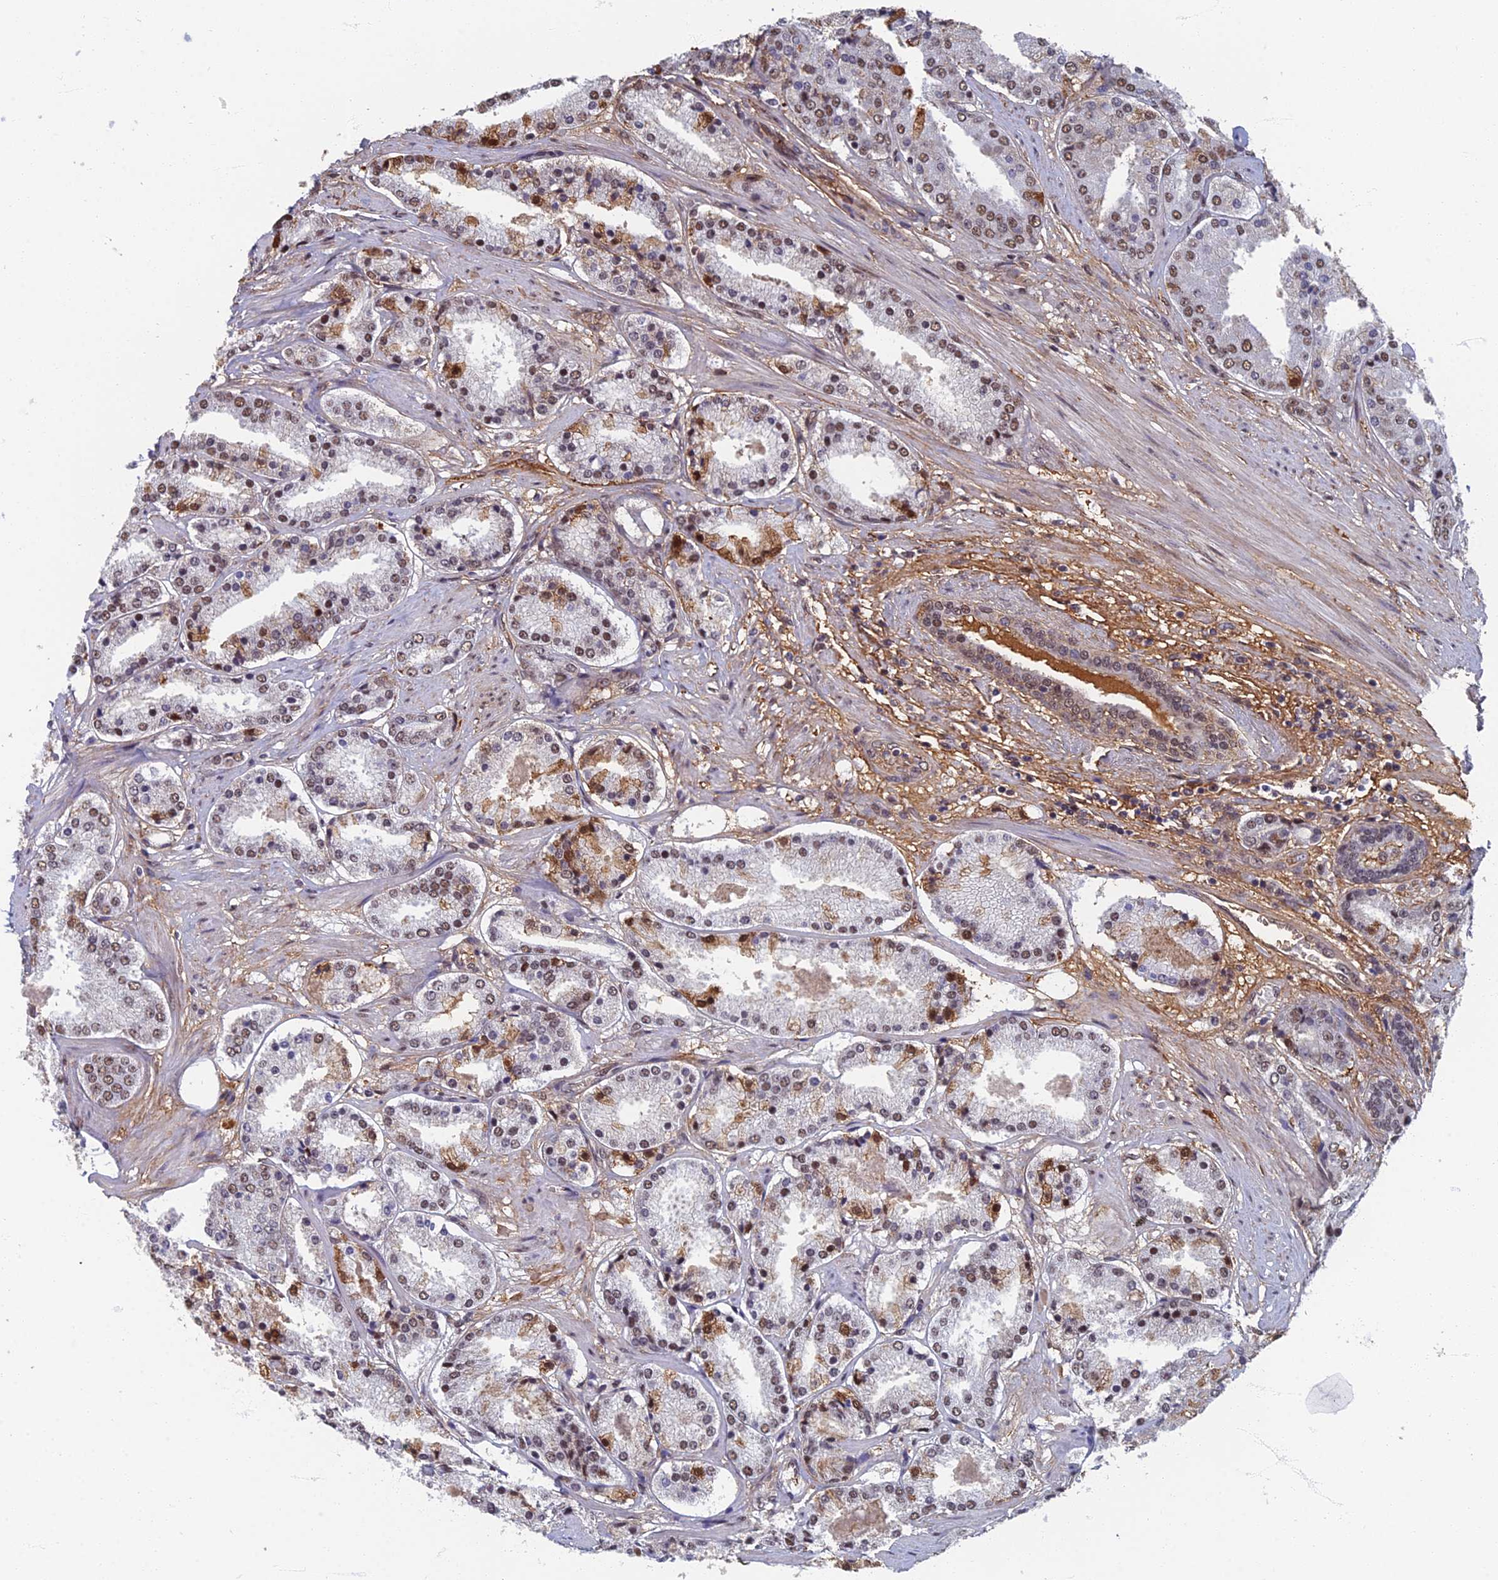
{"staining": {"intensity": "weak", "quantity": "25%-75%", "location": "cytoplasmic/membranous,nuclear"}, "tissue": "prostate cancer", "cell_type": "Tumor cells", "image_type": "cancer", "snomed": [{"axis": "morphology", "description": "Adenocarcinoma, High grade"}, {"axis": "topography", "description": "Prostate"}], "caption": "The immunohistochemical stain highlights weak cytoplasmic/membranous and nuclear positivity in tumor cells of adenocarcinoma (high-grade) (prostate) tissue.", "gene": "TAF13", "patient": {"sex": "male", "age": 63}}